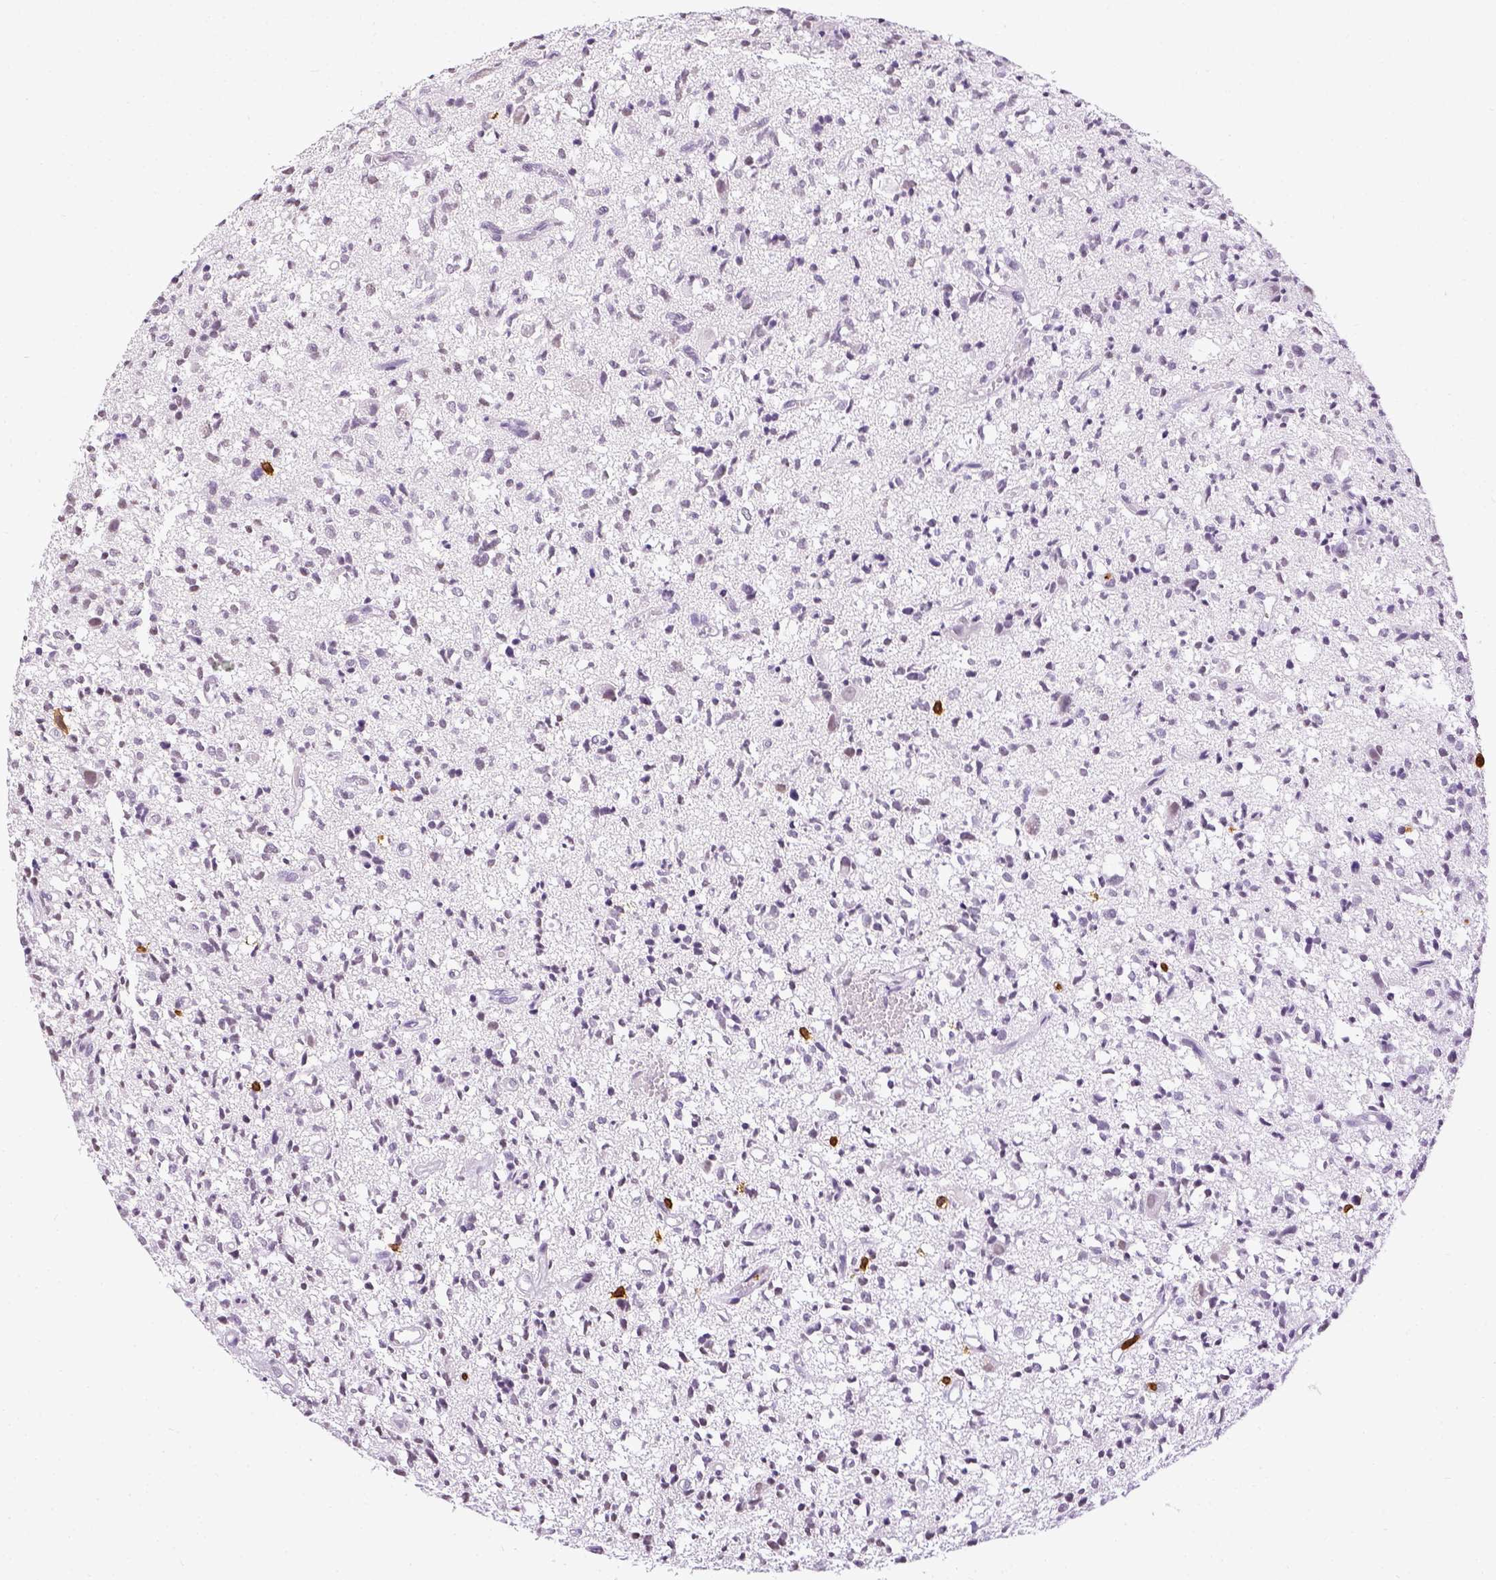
{"staining": {"intensity": "negative", "quantity": "none", "location": "none"}, "tissue": "glioma", "cell_type": "Tumor cells", "image_type": "cancer", "snomed": [{"axis": "morphology", "description": "Glioma, malignant, Low grade"}, {"axis": "topography", "description": "Brain"}], "caption": "This is an IHC photomicrograph of human glioma. There is no staining in tumor cells.", "gene": "CD3E", "patient": {"sex": "male", "age": 64}}